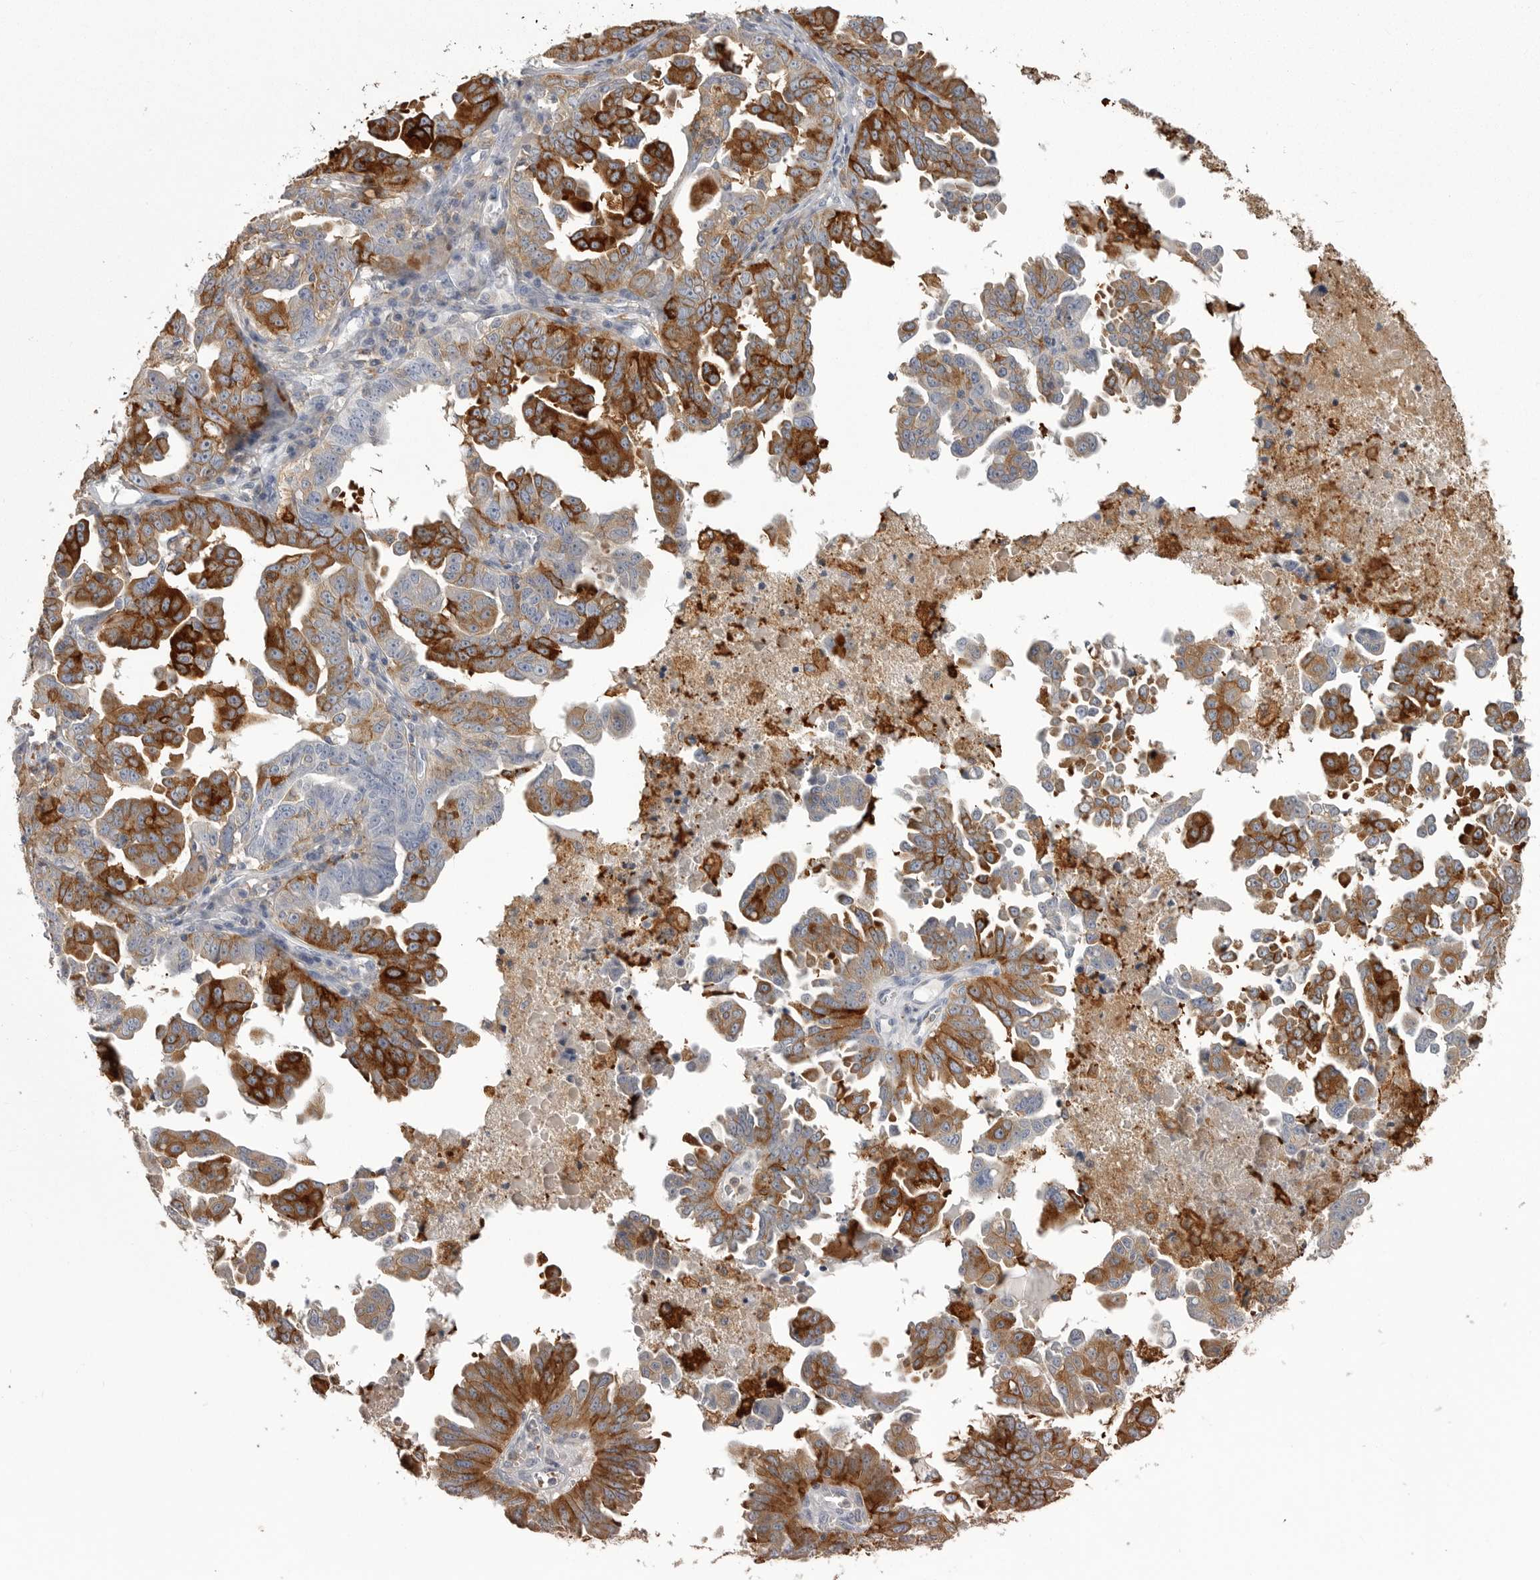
{"staining": {"intensity": "strong", "quantity": ">75%", "location": "cytoplasmic/membranous"}, "tissue": "ovarian cancer", "cell_type": "Tumor cells", "image_type": "cancer", "snomed": [{"axis": "morphology", "description": "Carcinoma, endometroid"}, {"axis": "topography", "description": "Ovary"}], "caption": "The immunohistochemical stain labels strong cytoplasmic/membranous expression in tumor cells of ovarian endometroid carcinoma tissue.", "gene": "CMTM6", "patient": {"sex": "female", "age": 62}}